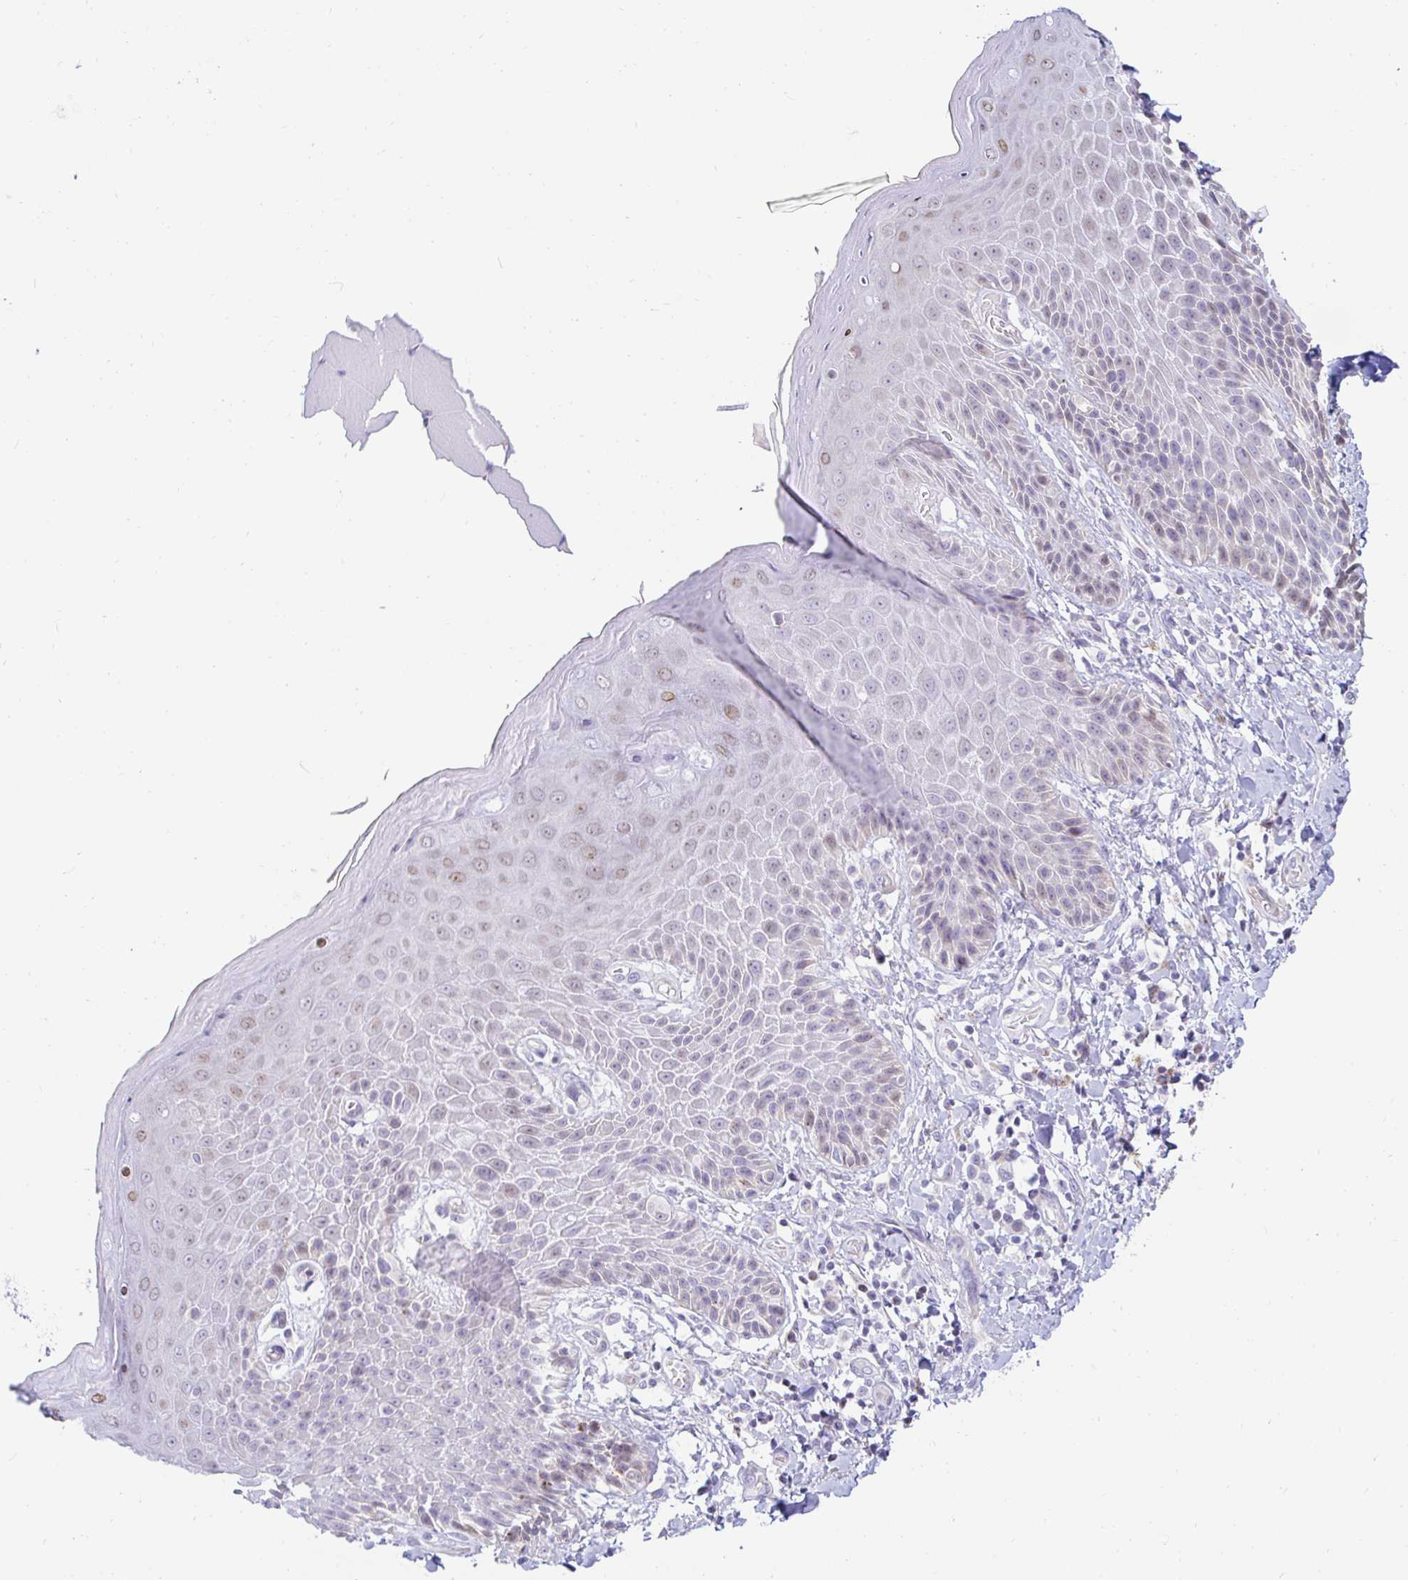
{"staining": {"intensity": "negative", "quantity": "none", "location": "none"}, "tissue": "skin", "cell_type": "Epidermal cells", "image_type": "normal", "snomed": [{"axis": "morphology", "description": "Normal tissue, NOS"}, {"axis": "topography", "description": "Anal"}, {"axis": "topography", "description": "Peripheral nerve tissue"}], "caption": "Immunohistochemistry (IHC) photomicrograph of benign skin stained for a protein (brown), which shows no expression in epidermal cells. The staining was performed using DAB to visualize the protein expression in brown, while the nuclei were stained in blue with hematoxylin (Magnification: 20x).", "gene": "CAPSL", "patient": {"sex": "male", "age": 51}}